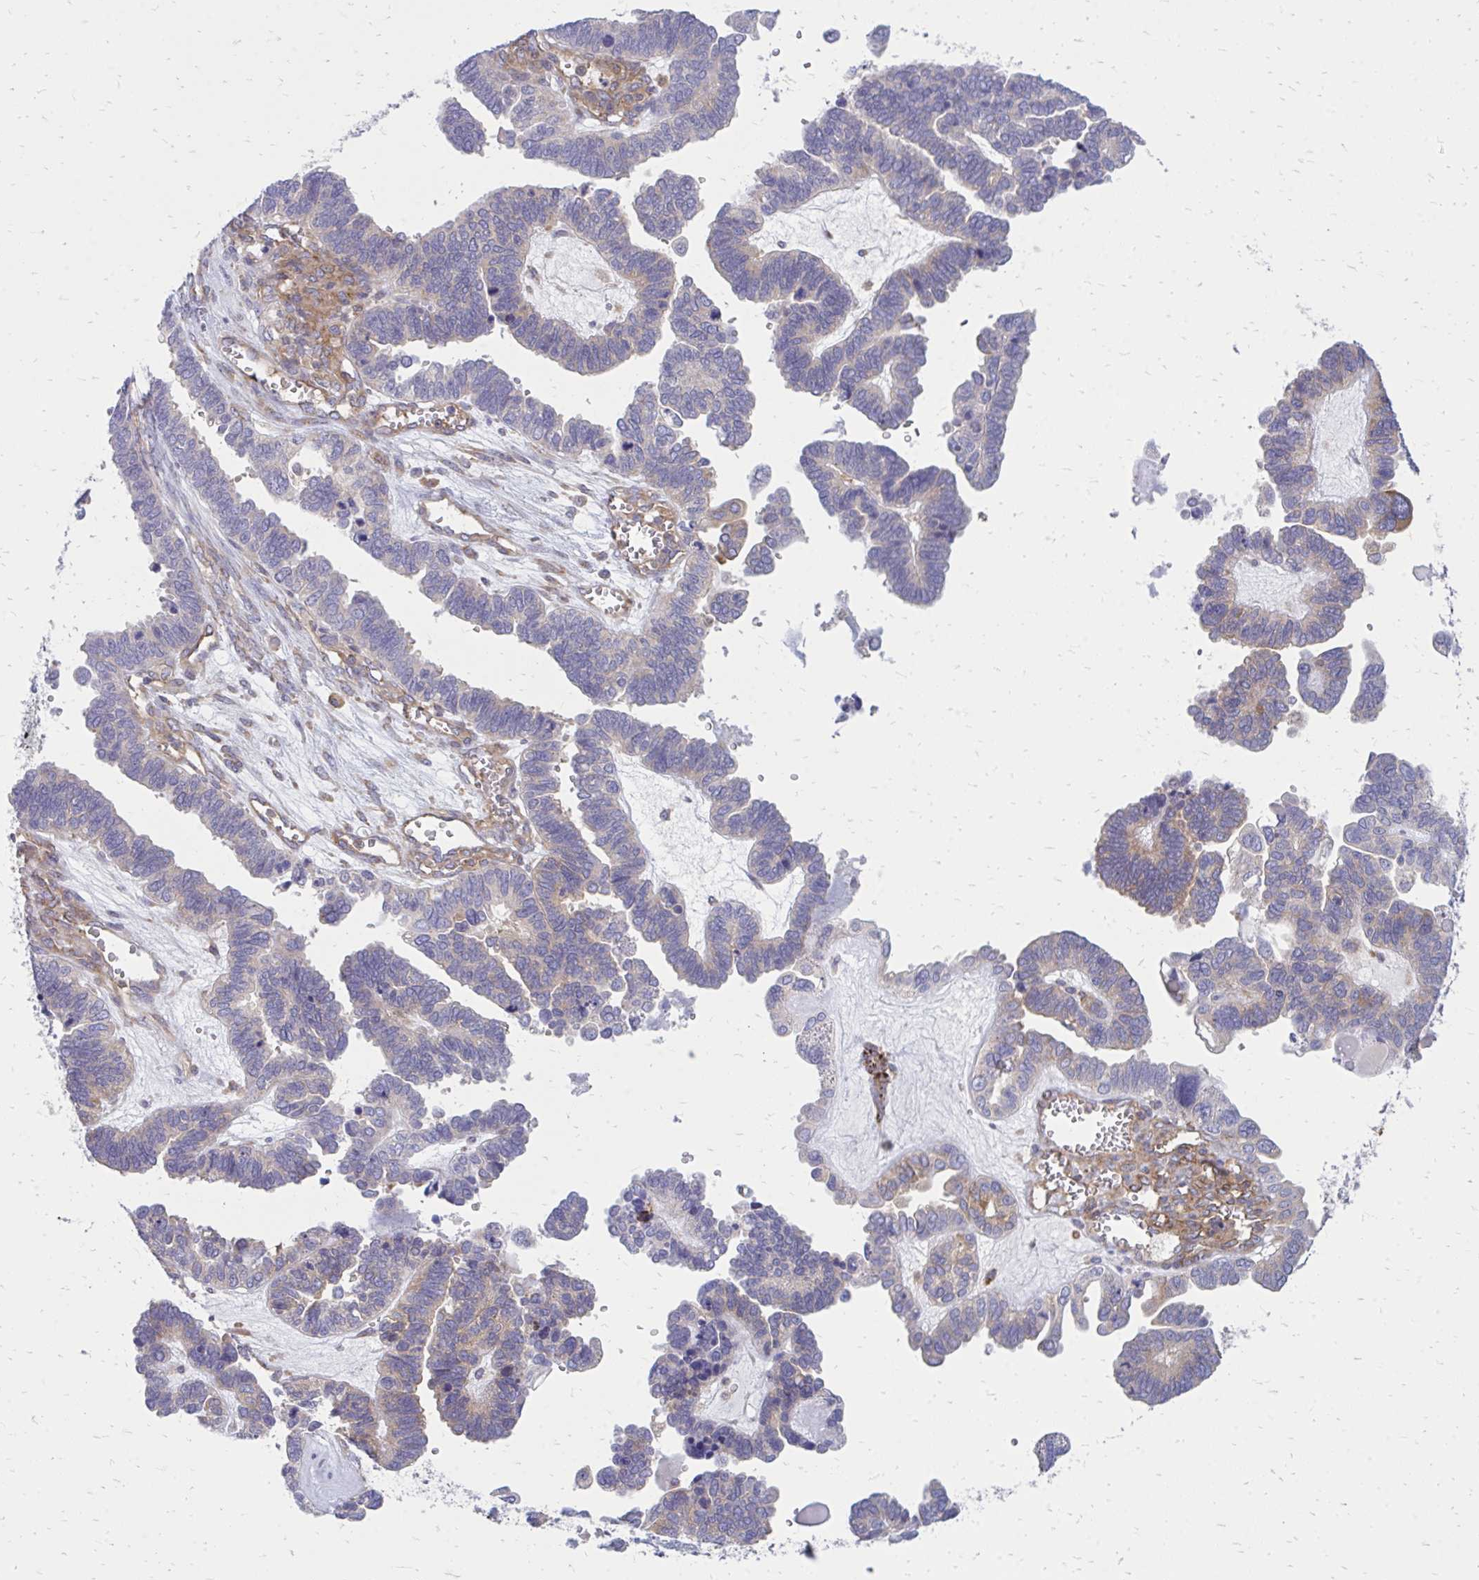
{"staining": {"intensity": "weak", "quantity": "<25%", "location": "cytoplasmic/membranous"}, "tissue": "ovarian cancer", "cell_type": "Tumor cells", "image_type": "cancer", "snomed": [{"axis": "morphology", "description": "Cystadenocarcinoma, serous, NOS"}, {"axis": "topography", "description": "Ovary"}], "caption": "High magnification brightfield microscopy of ovarian serous cystadenocarcinoma stained with DAB (brown) and counterstained with hematoxylin (blue): tumor cells show no significant staining.", "gene": "ASAP1", "patient": {"sex": "female", "age": 51}}